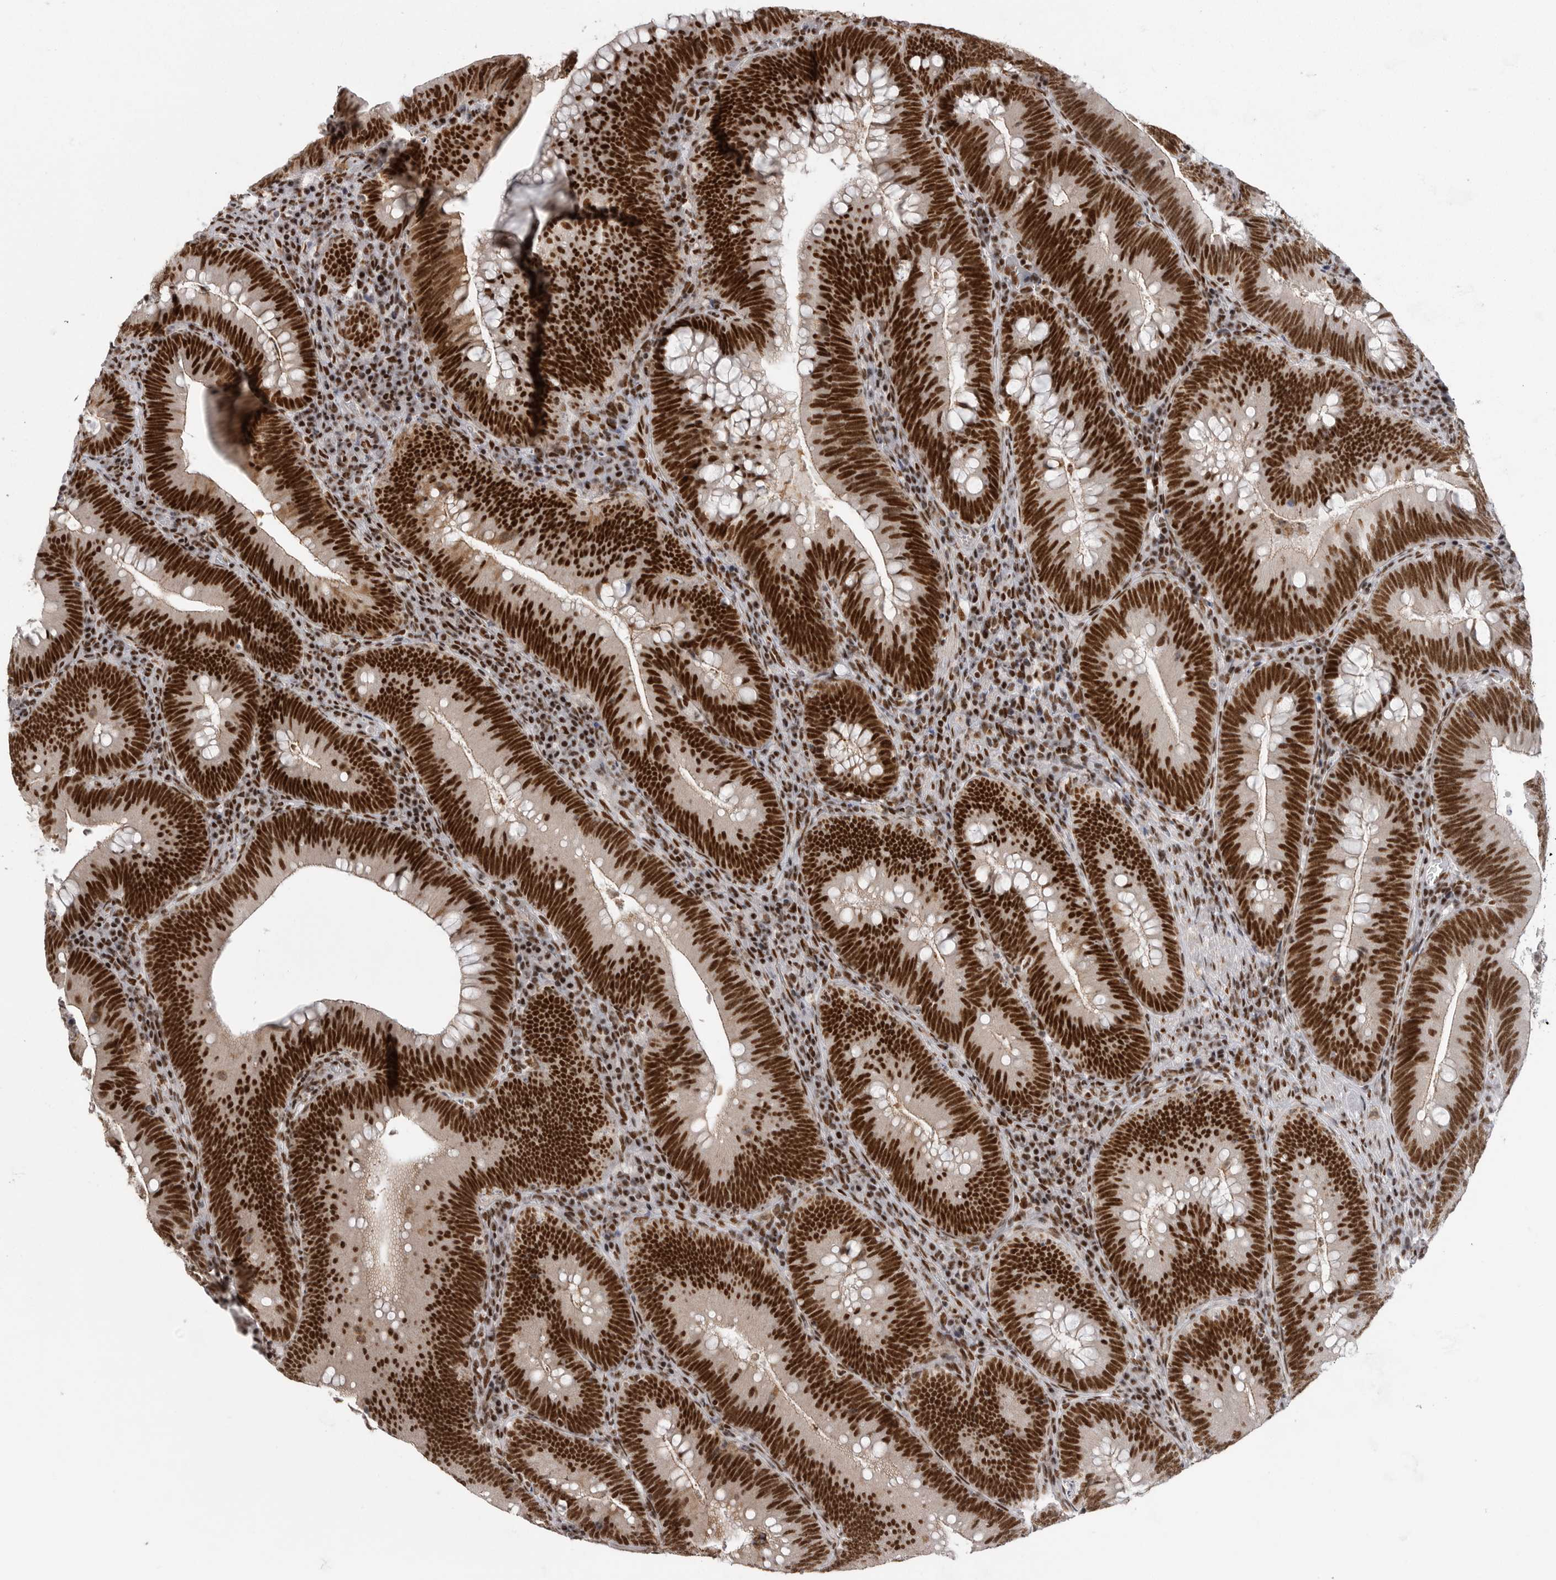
{"staining": {"intensity": "strong", "quantity": ">75%", "location": "nuclear"}, "tissue": "colorectal cancer", "cell_type": "Tumor cells", "image_type": "cancer", "snomed": [{"axis": "morphology", "description": "Normal tissue, NOS"}, {"axis": "topography", "description": "Colon"}], "caption": "Colorectal cancer stained with a protein marker reveals strong staining in tumor cells.", "gene": "PPP1R8", "patient": {"sex": "female", "age": 82}}